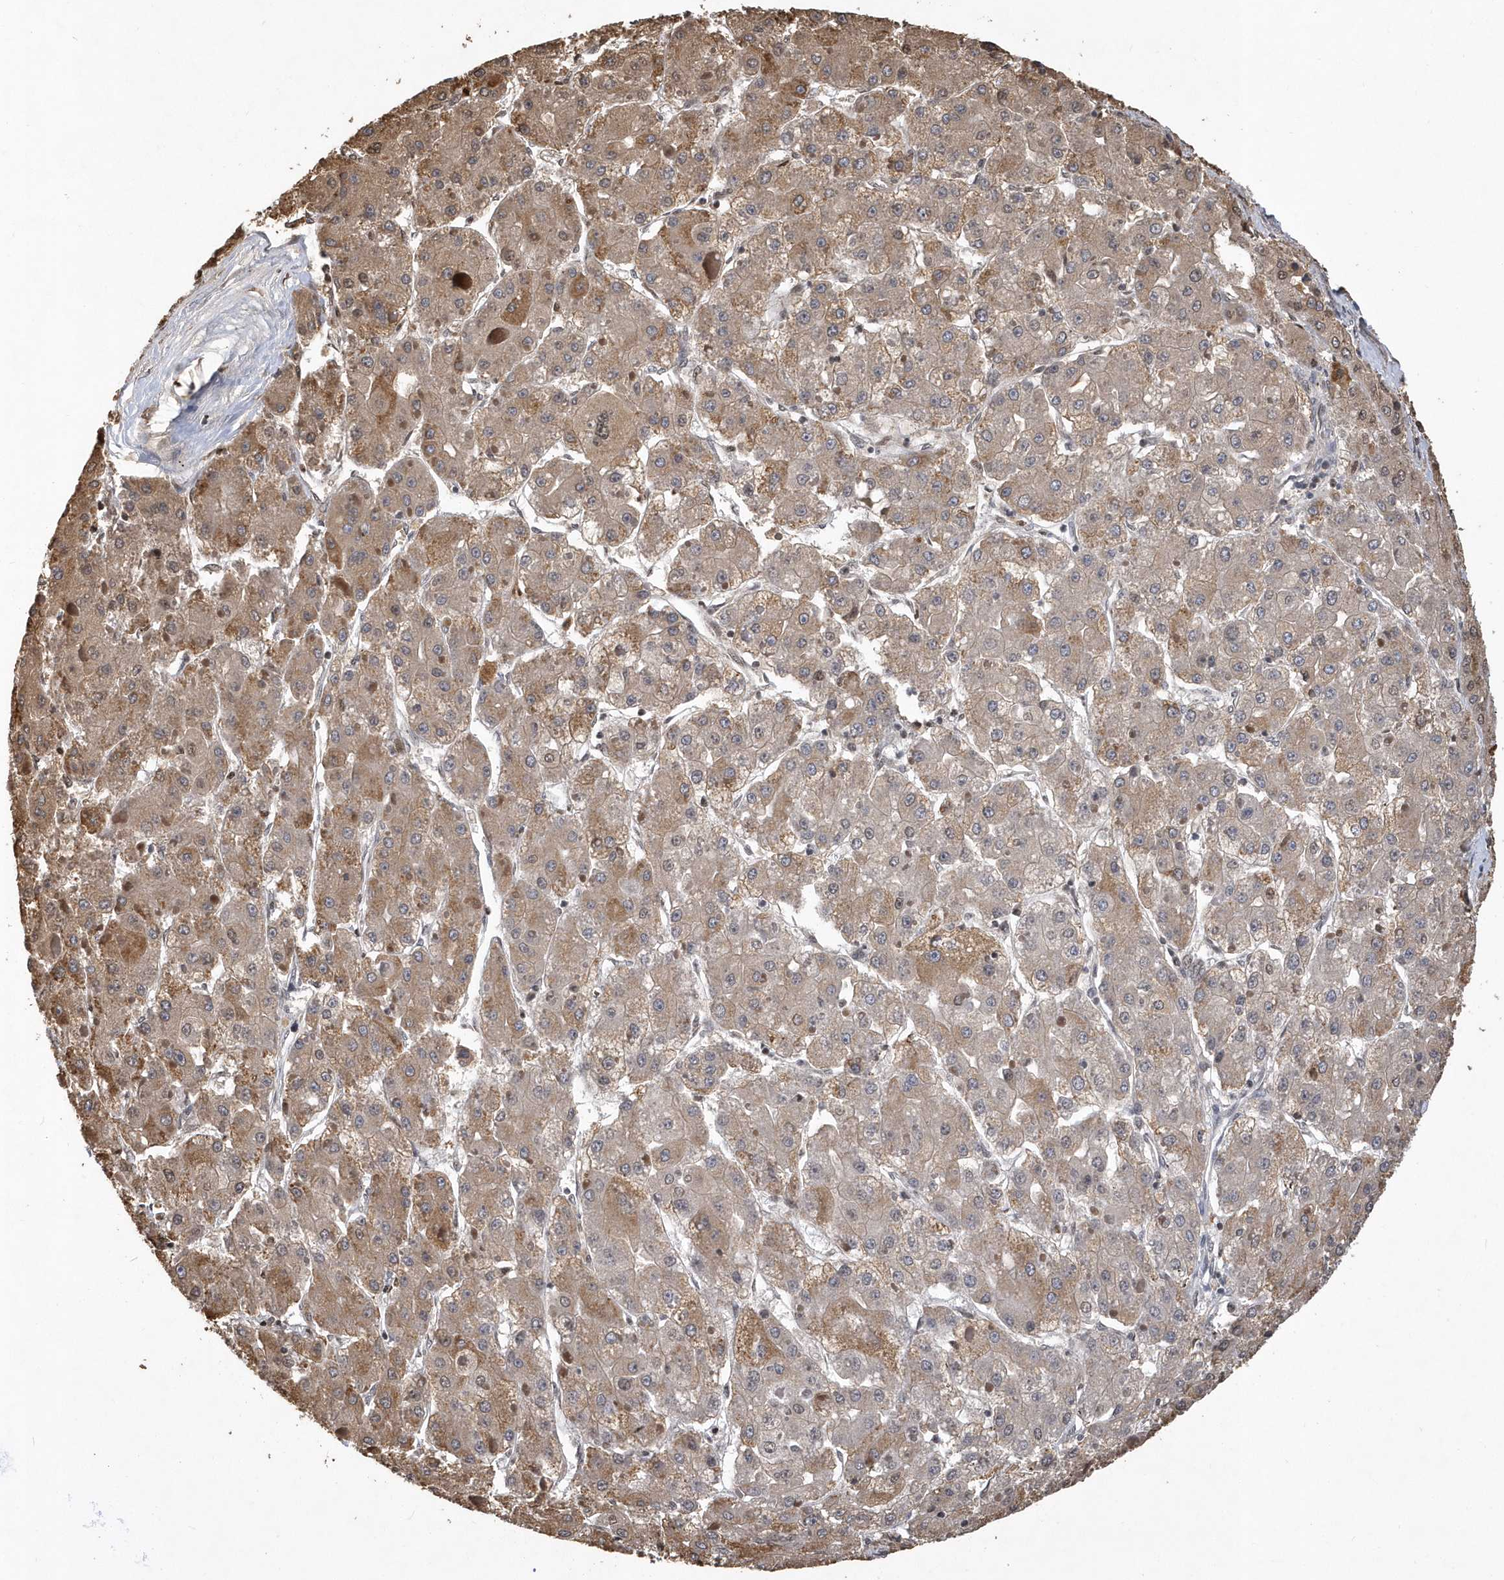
{"staining": {"intensity": "moderate", "quantity": ">75%", "location": "cytoplasmic/membranous"}, "tissue": "liver cancer", "cell_type": "Tumor cells", "image_type": "cancer", "snomed": [{"axis": "morphology", "description": "Carcinoma, Hepatocellular, NOS"}, {"axis": "topography", "description": "Liver"}], "caption": "IHC micrograph of liver cancer (hepatocellular carcinoma) stained for a protein (brown), which demonstrates medium levels of moderate cytoplasmic/membranous staining in about >75% of tumor cells.", "gene": "VWA5B2", "patient": {"sex": "female", "age": 73}}